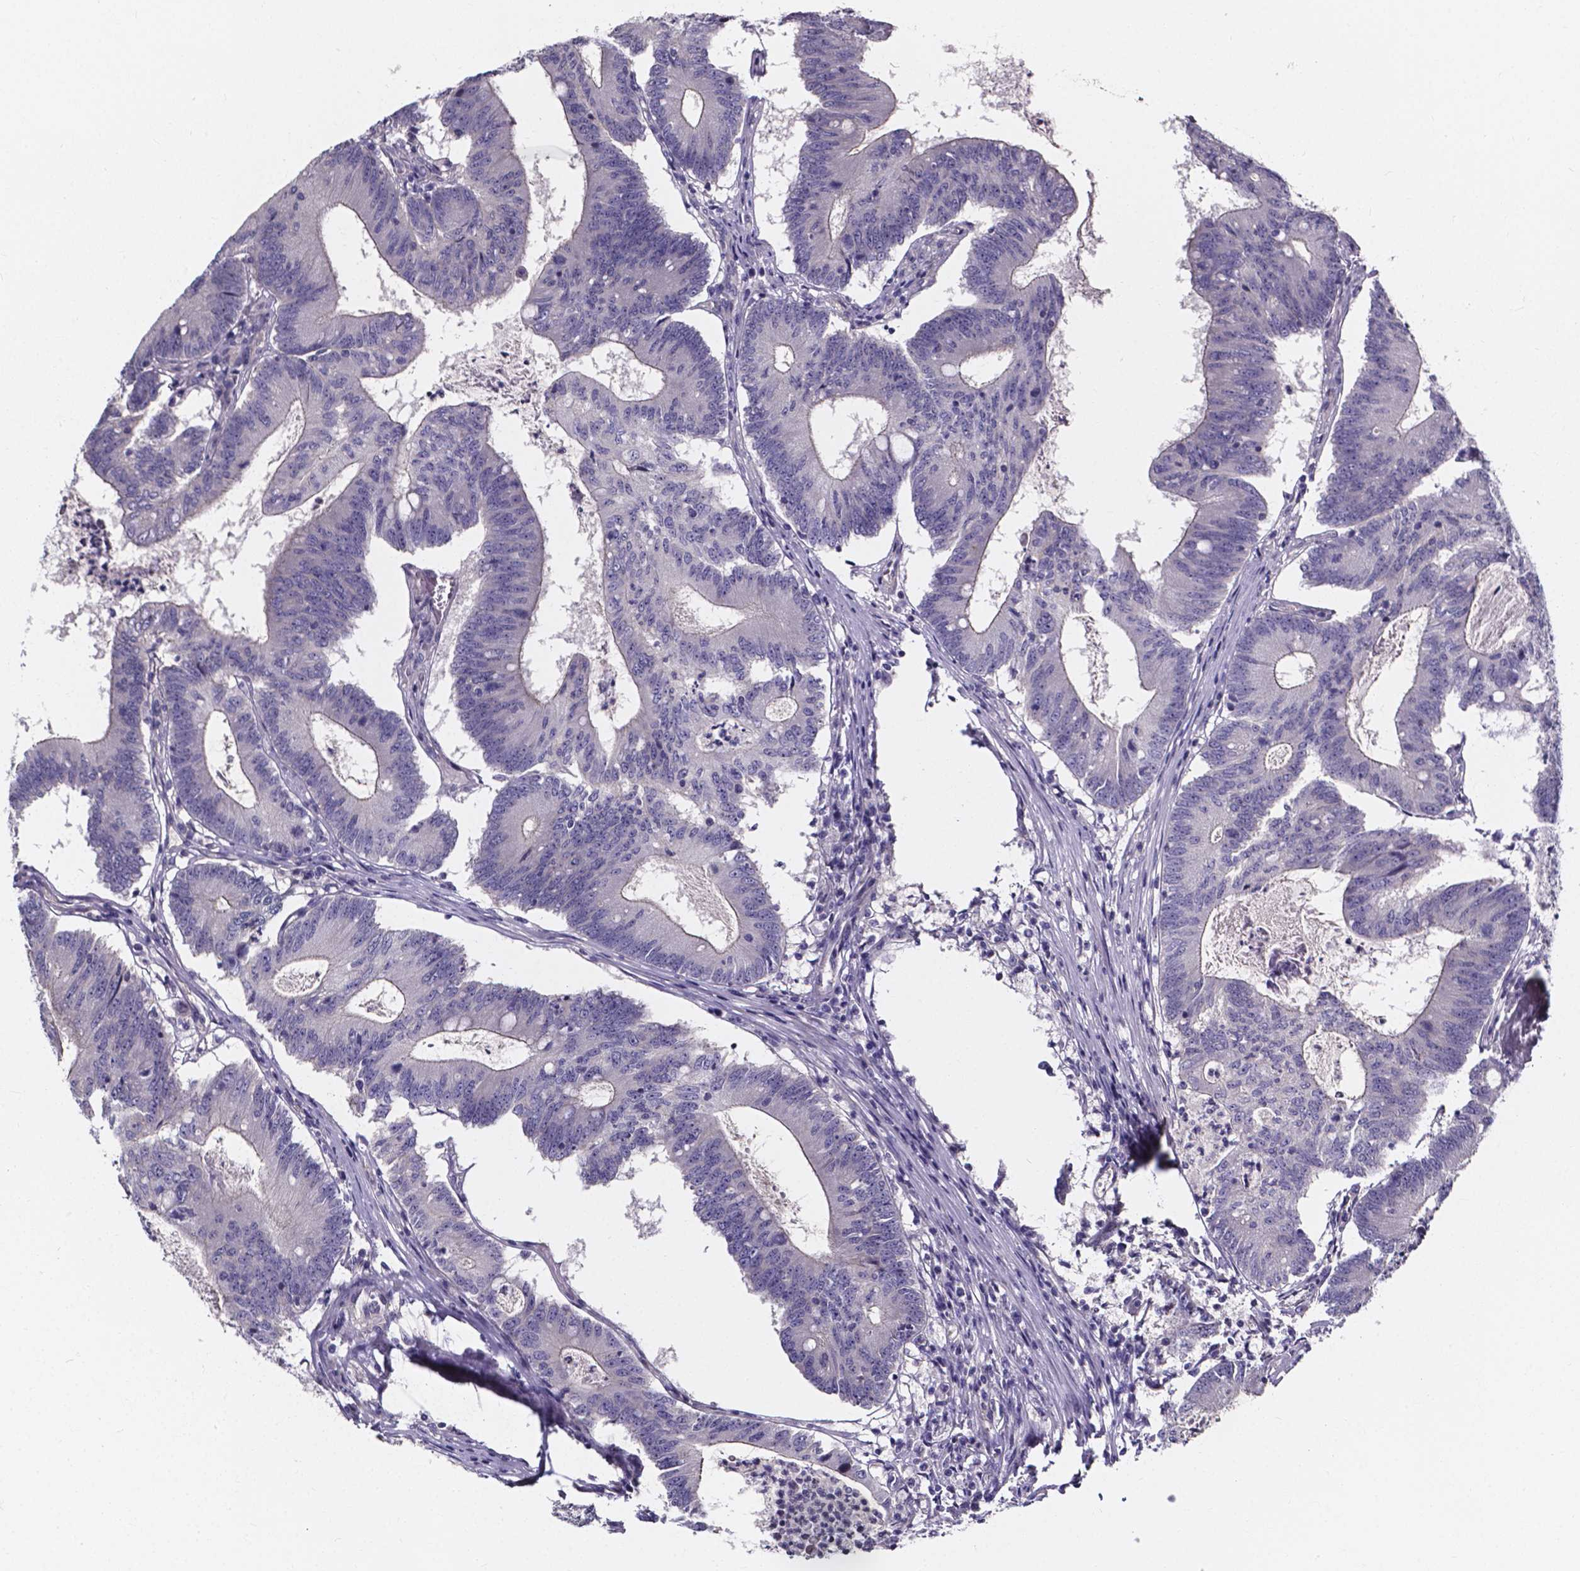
{"staining": {"intensity": "negative", "quantity": "none", "location": "none"}, "tissue": "colorectal cancer", "cell_type": "Tumor cells", "image_type": "cancer", "snomed": [{"axis": "morphology", "description": "Adenocarcinoma, NOS"}, {"axis": "topography", "description": "Colon"}], "caption": "Immunohistochemistry photomicrograph of neoplastic tissue: colorectal adenocarcinoma stained with DAB (3,3'-diaminobenzidine) shows no significant protein positivity in tumor cells.", "gene": "CACNG8", "patient": {"sex": "female", "age": 70}}